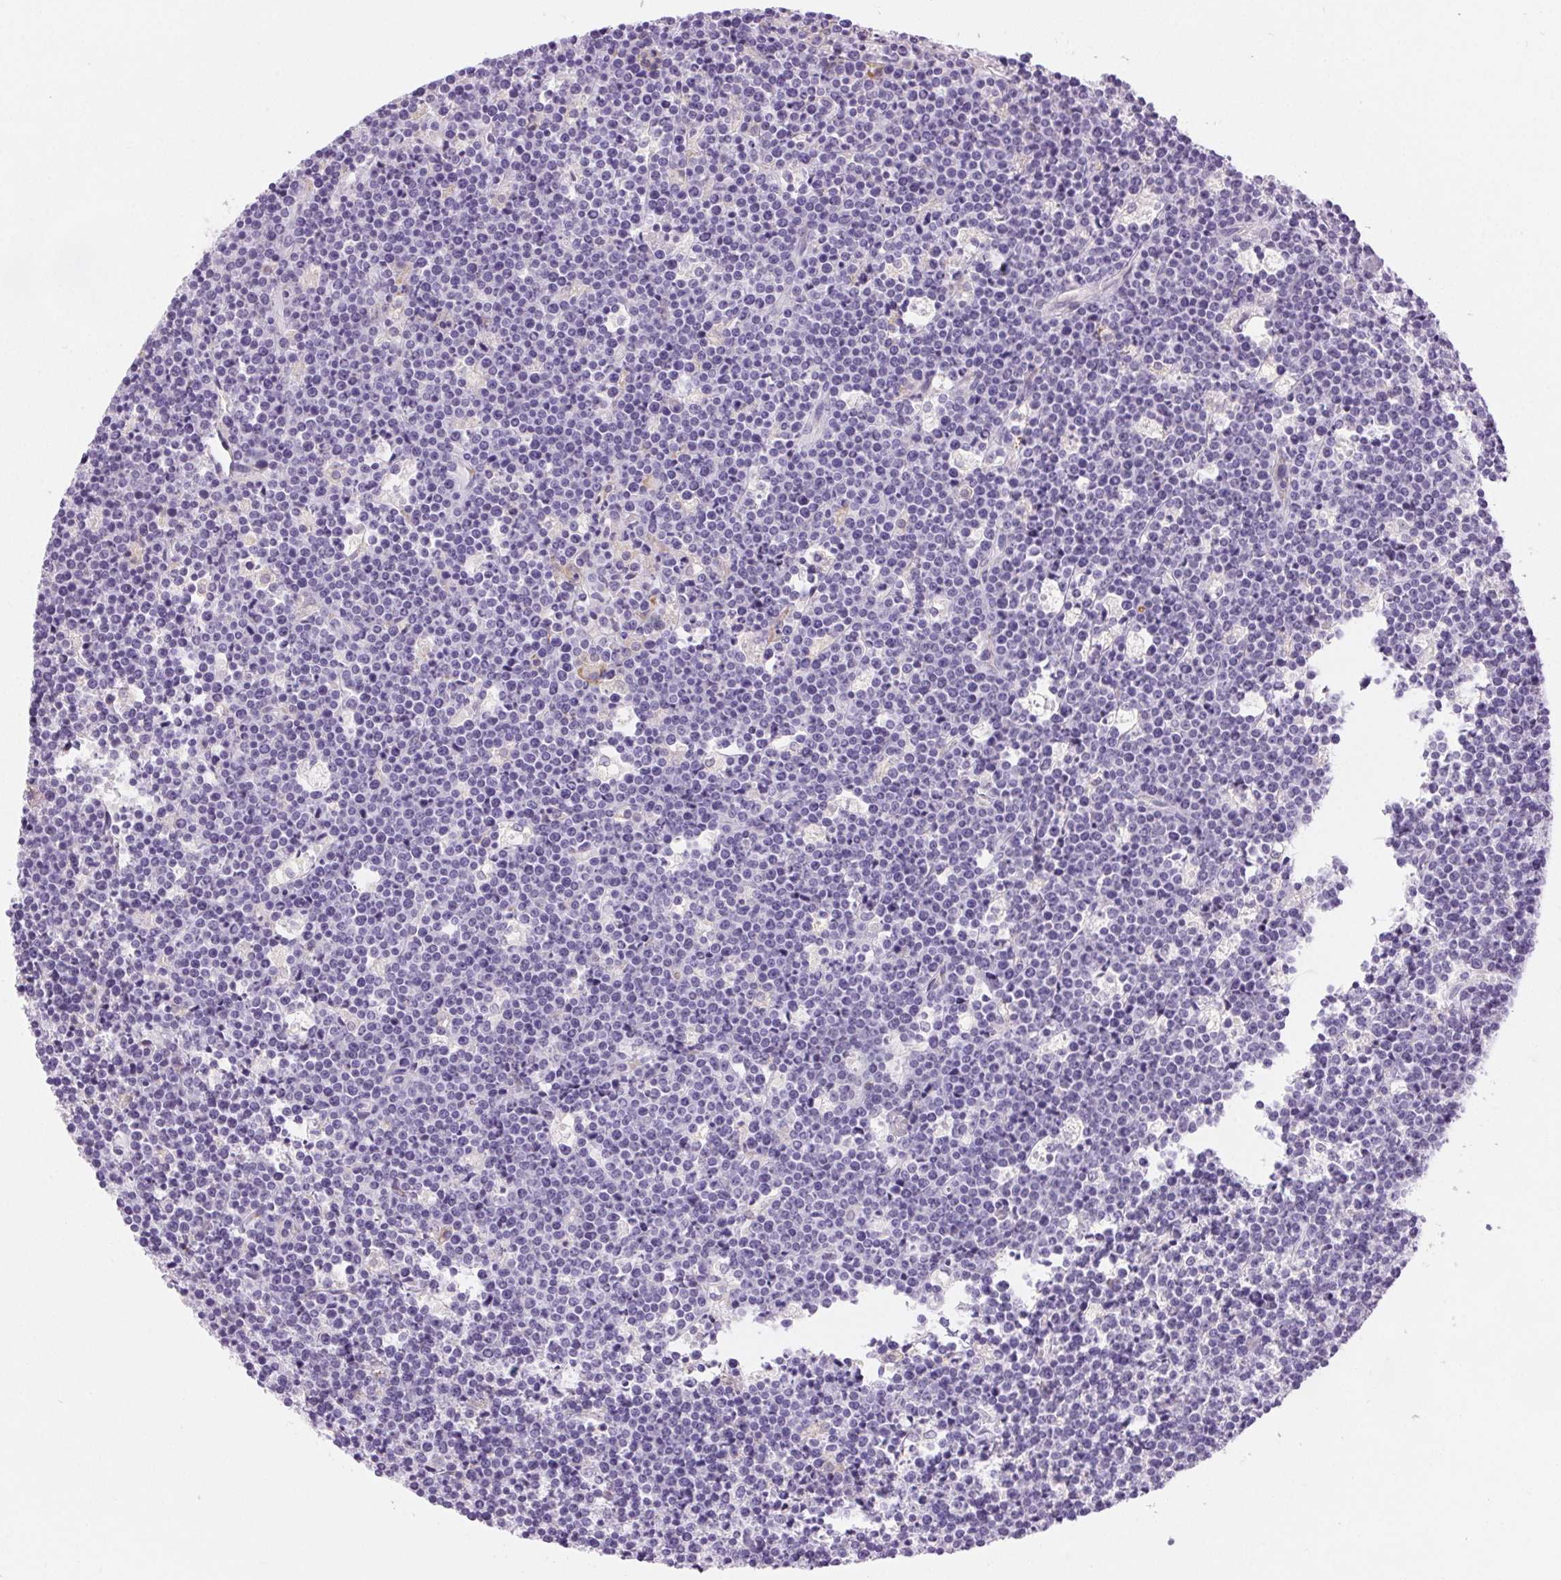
{"staining": {"intensity": "negative", "quantity": "none", "location": "none"}, "tissue": "lymphoma", "cell_type": "Tumor cells", "image_type": "cancer", "snomed": [{"axis": "morphology", "description": "Malignant lymphoma, non-Hodgkin's type, High grade"}, {"axis": "topography", "description": "Ovary"}], "caption": "This is a image of immunohistochemistry staining of high-grade malignant lymphoma, non-Hodgkin's type, which shows no positivity in tumor cells.", "gene": "ARHGAP11B", "patient": {"sex": "female", "age": 56}}